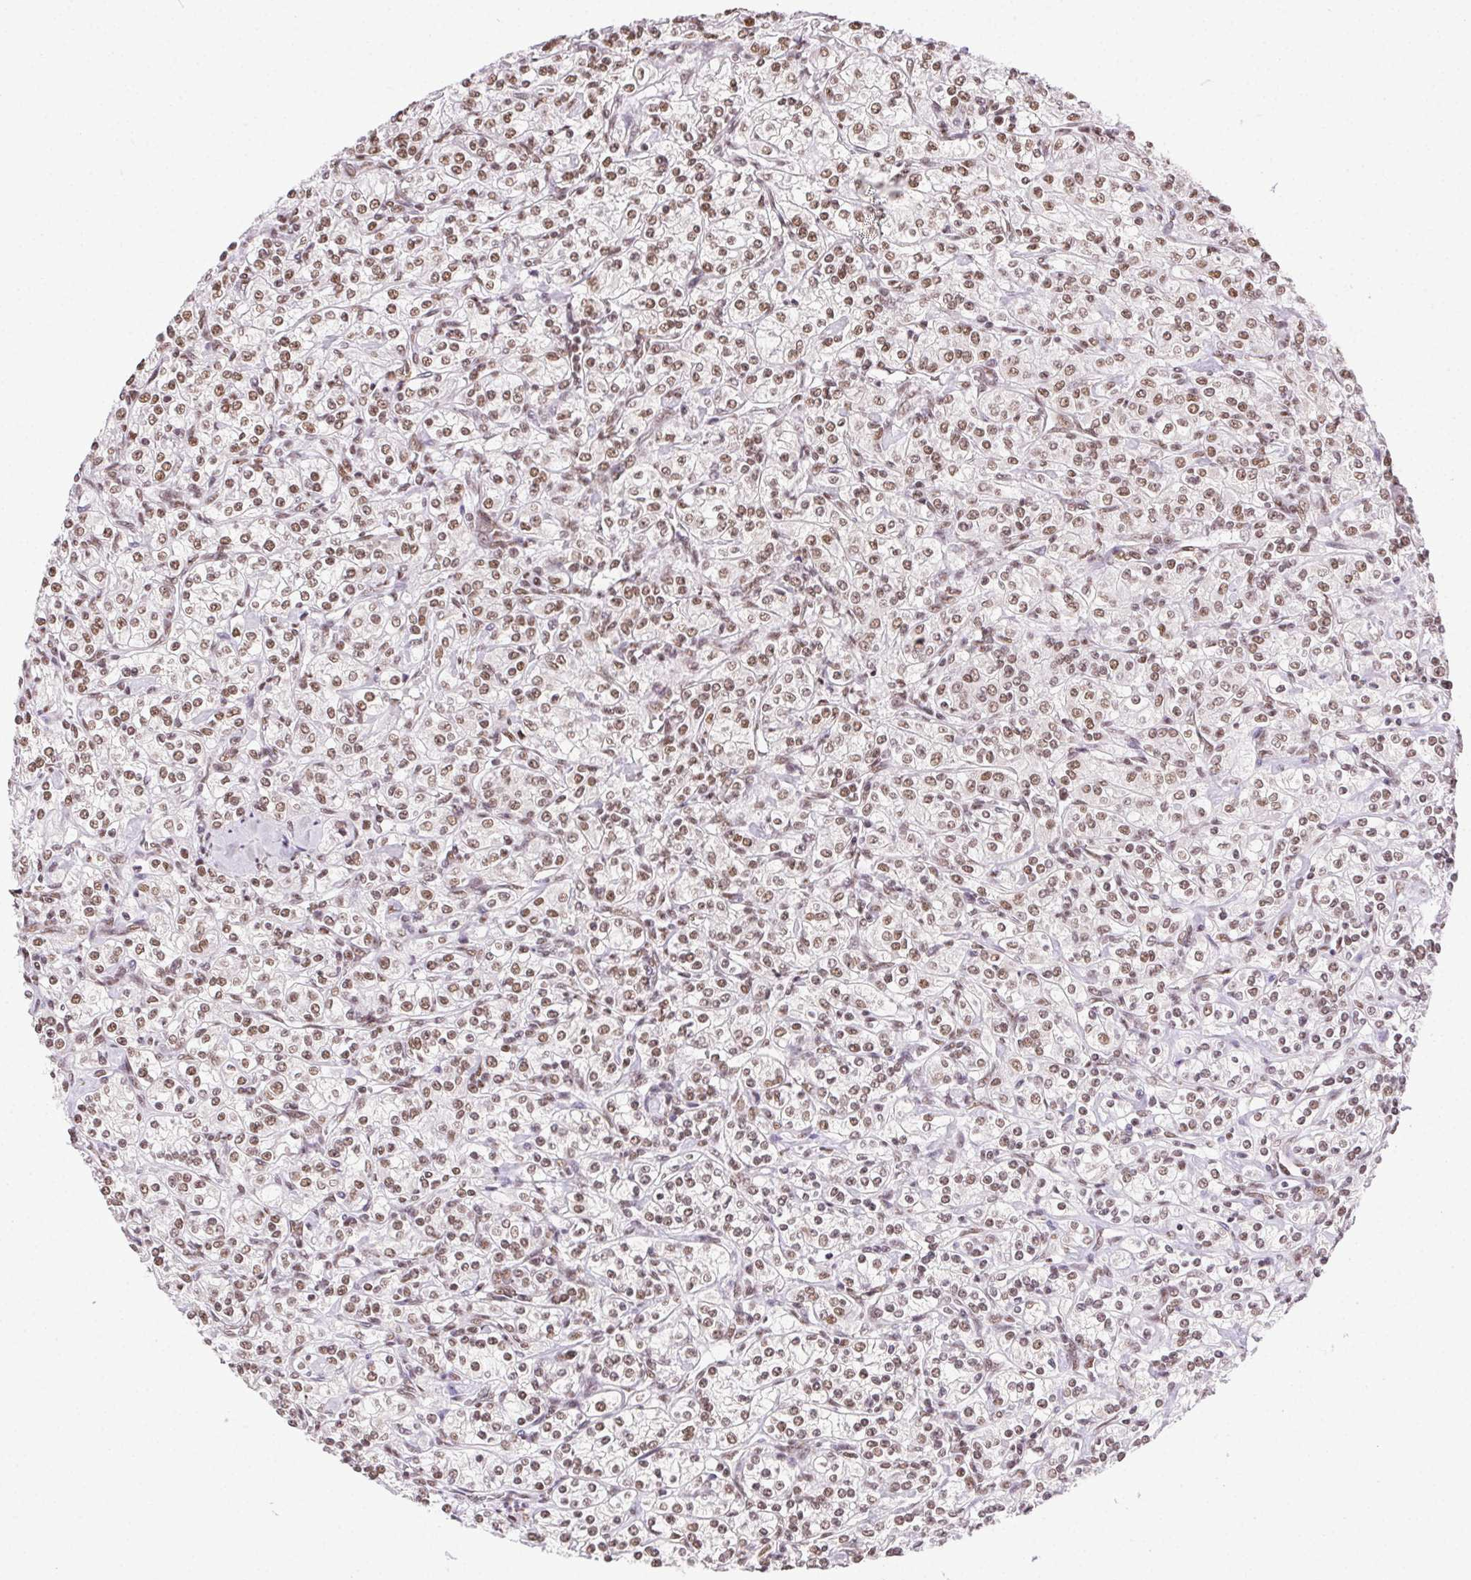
{"staining": {"intensity": "moderate", "quantity": ">75%", "location": "nuclear"}, "tissue": "renal cancer", "cell_type": "Tumor cells", "image_type": "cancer", "snomed": [{"axis": "morphology", "description": "Adenocarcinoma, NOS"}, {"axis": "topography", "description": "Kidney"}], "caption": "Adenocarcinoma (renal) was stained to show a protein in brown. There is medium levels of moderate nuclear staining in approximately >75% of tumor cells. Nuclei are stained in blue.", "gene": "TRA2B", "patient": {"sex": "male", "age": 77}}